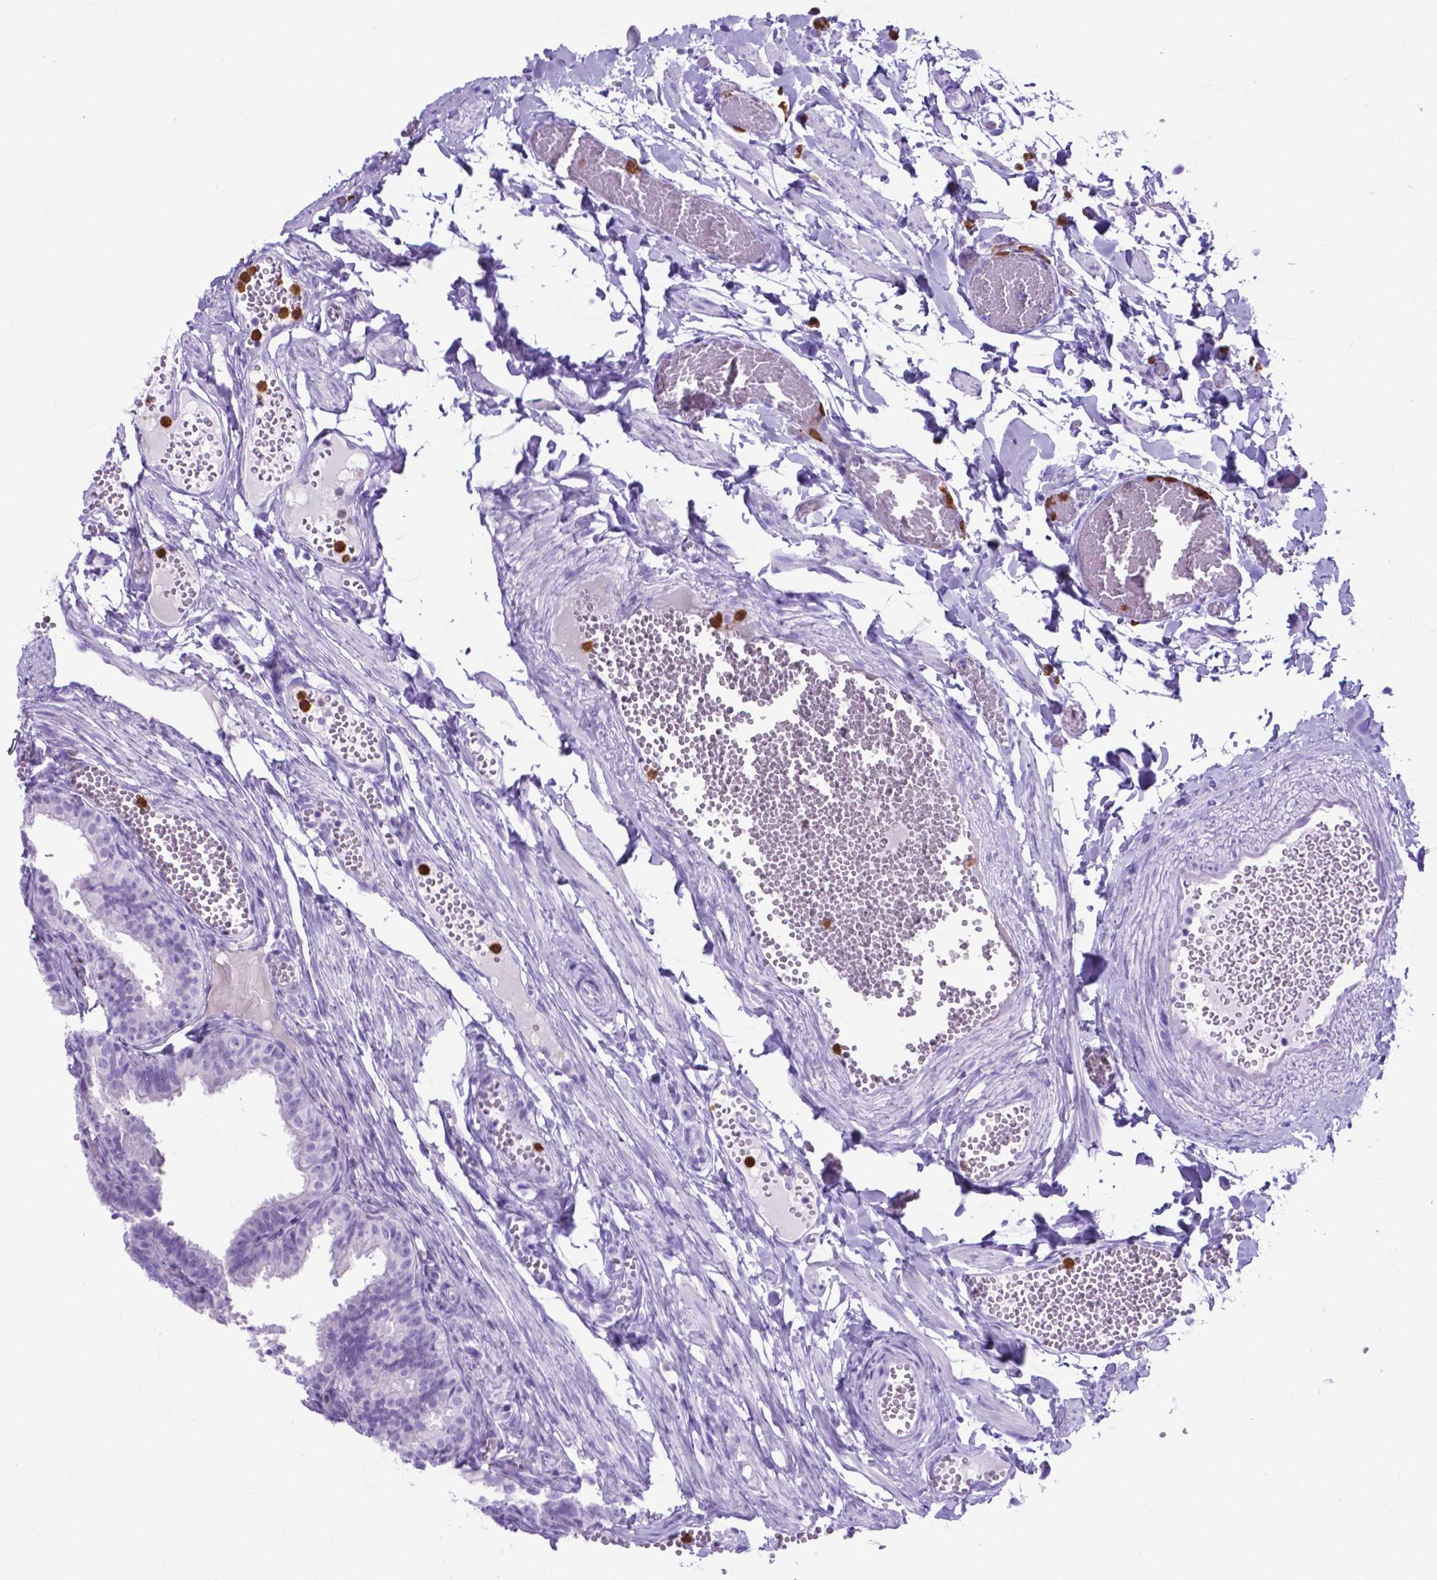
{"staining": {"intensity": "negative", "quantity": "none", "location": "none"}, "tissue": "fallopian tube", "cell_type": "Glandular cells", "image_type": "normal", "snomed": [{"axis": "morphology", "description": "Normal tissue, NOS"}, {"axis": "topography", "description": "Fallopian tube"}], "caption": "Glandular cells show no significant expression in unremarkable fallopian tube. Brightfield microscopy of immunohistochemistry stained with DAB (3,3'-diaminobenzidine) (brown) and hematoxylin (blue), captured at high magnification.", "gene": "LZTR1", "patient": {"sex": "female", "age": 25}}